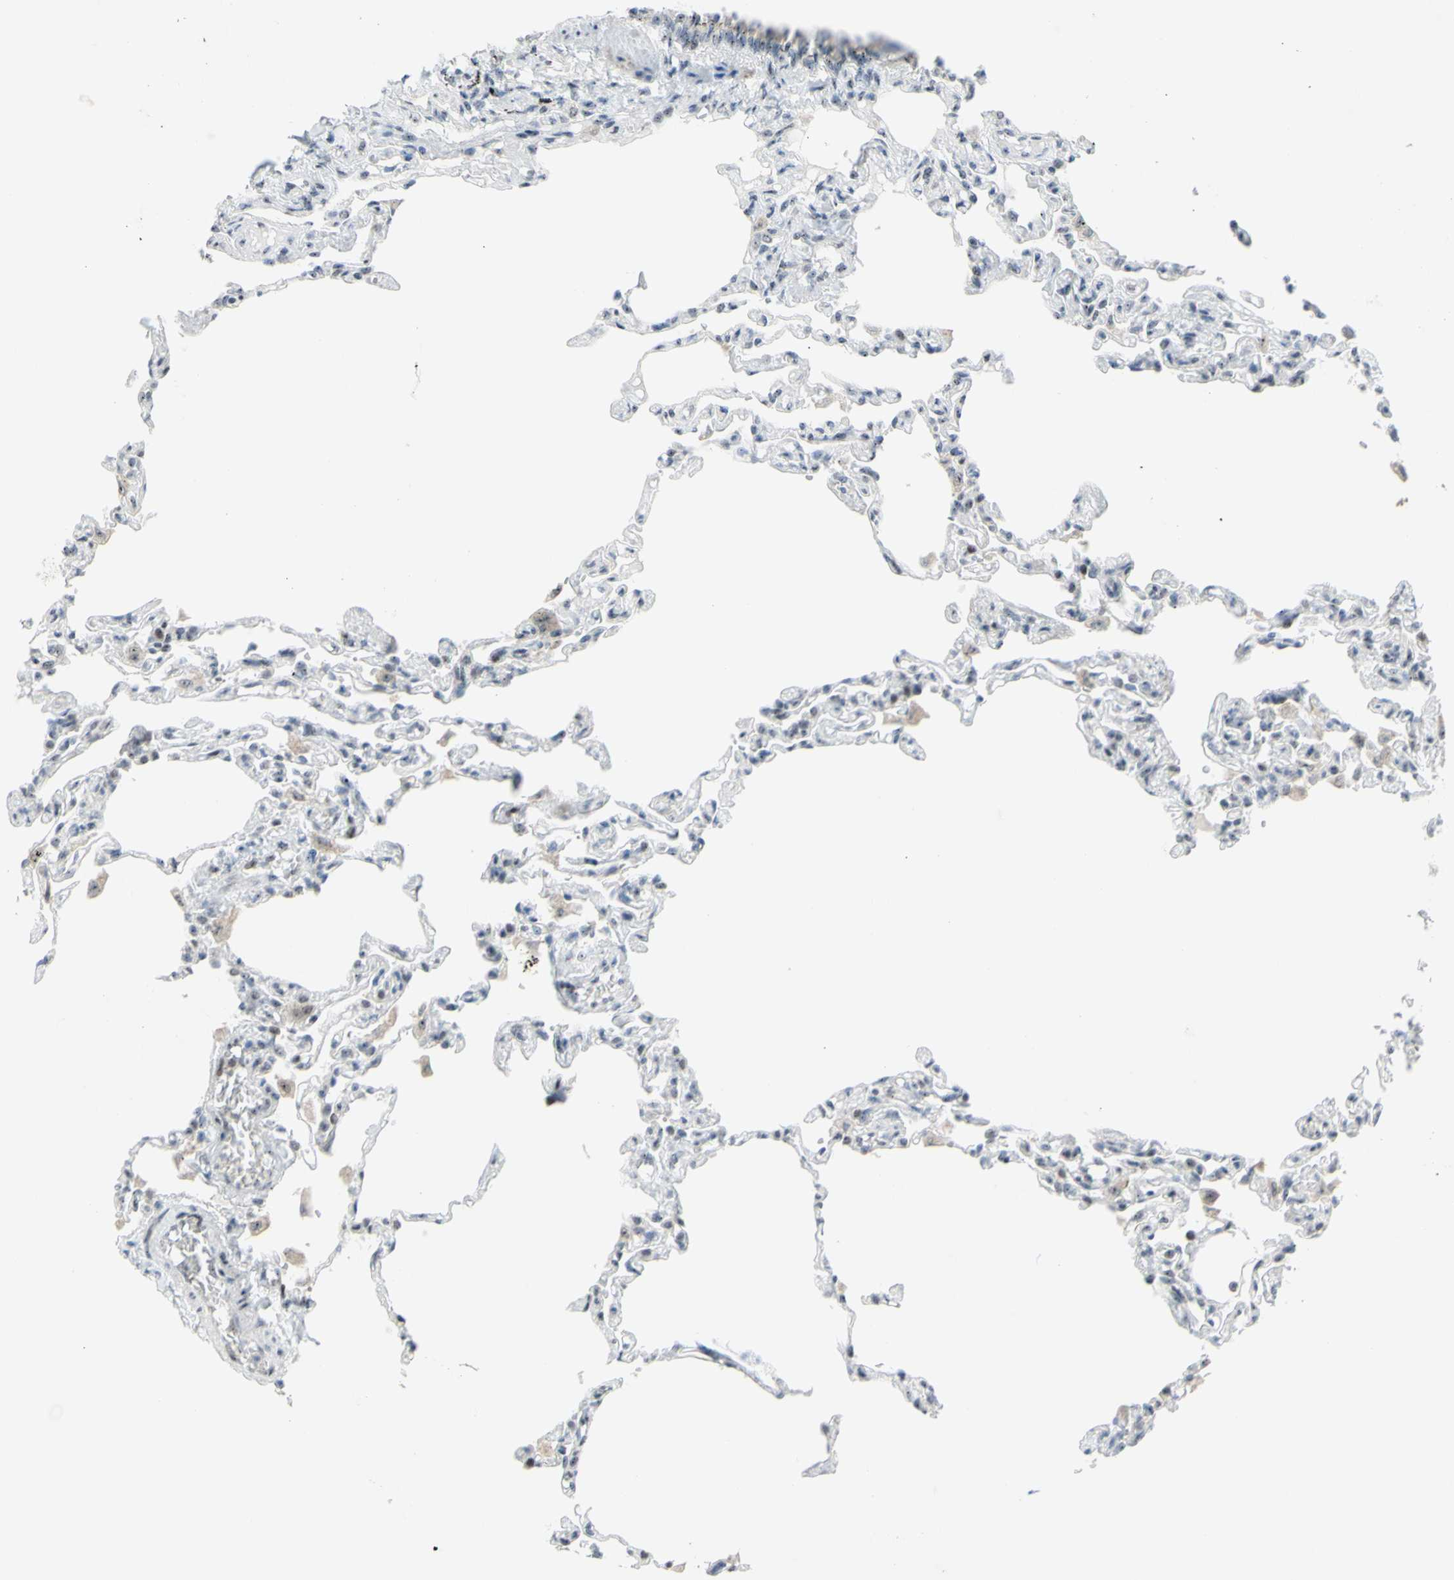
{"staining": {"intensity": "weak", "quantity": "<25%", "location": "cytoplasmic/membranous"}, "tissue": "lung", "cell_type": "Alveolar cells", "image_type": "normal", "snomed": [{"axis": "morphology", "description": "Normal tissue, NOS"}, {"axis": "topography", "description": "Lung"}], "caption": "IHC micrograph of benign lung: human lung stained with DAB displays no significant protein positivity in alveolar cells.", "gene": "POLR1A", "patient": {"sex": "male", "age": 21}}